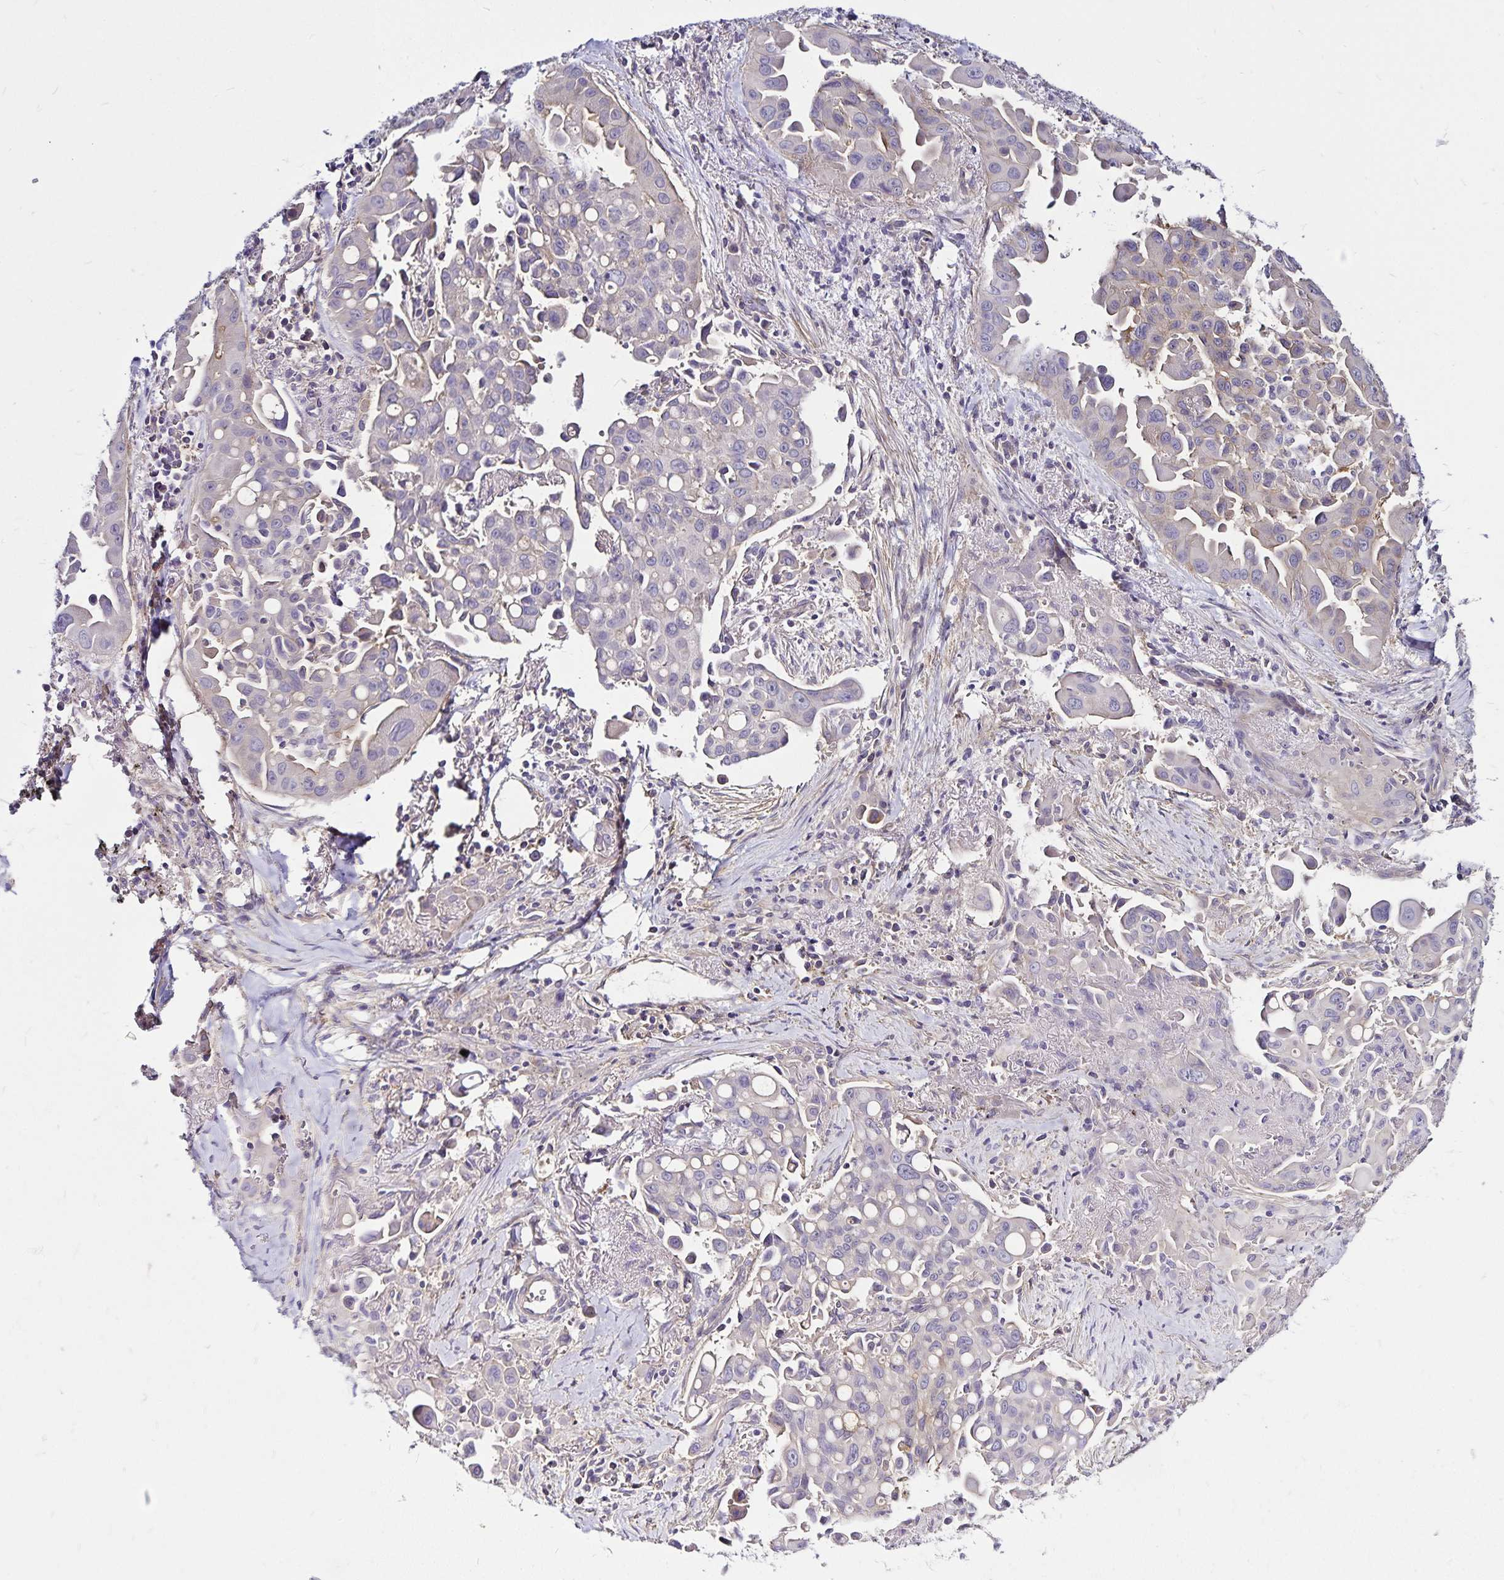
{"staining": {"intensity": "negative", "quantity": "none", "location": "none"}, "tissue": "lung cancer", "cell_type": "Tumor cells", "image_type": "cancer", "snomed": [{"axis": "morphology", "description": "Adenocarcinoma, NOS"}, {"axis": "topography", "description": "Lung"}], "caption": "A micrograph of lung cancer stained for a protein demonstrates no brown staining in tumor cells.", "gene": "GNG12", "patient": {"sex": "male", "age": 68}}